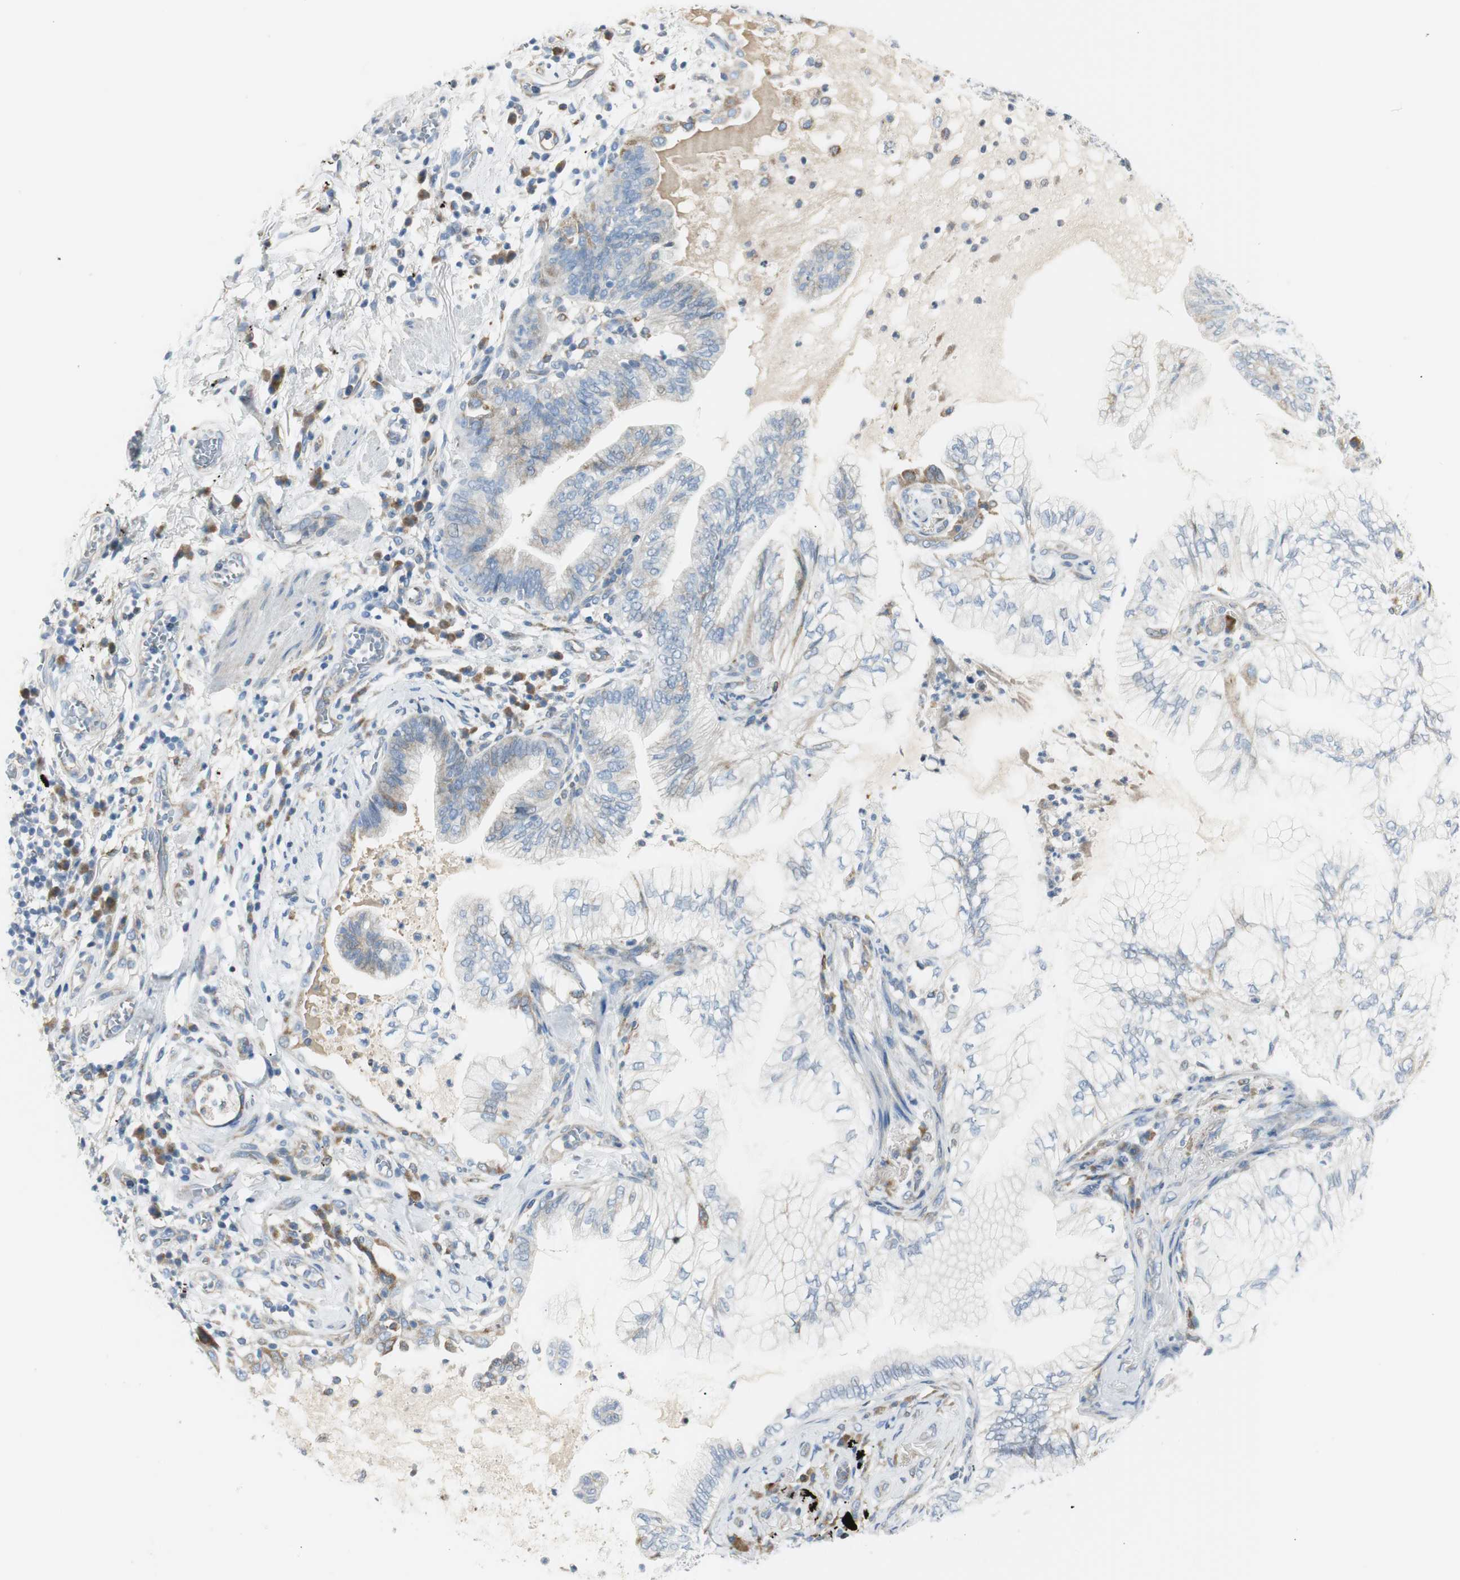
{"staining": {"intensity": "weak", "quantity": "<25%", "location": "cytoplasmic/membranous"}, "tissue": "lung cancer", "cell_type": "Tumor cells", "image_type": "cancer", "snomed": [{"axis": "morphology", "description": "Normal tissue, NOS"}, {"axis": "morphology", "description": "Adenocarcinoma, NOS"}, {"axis": "topography", "description": "Bronchus"}, {"axis": "topography", "description": "Lung"}], "caption": "The image shows no staining of tumor cells in lung cancer.", "gene": "TNFSF11", "patient": {"sex": "female", "age": 70}}